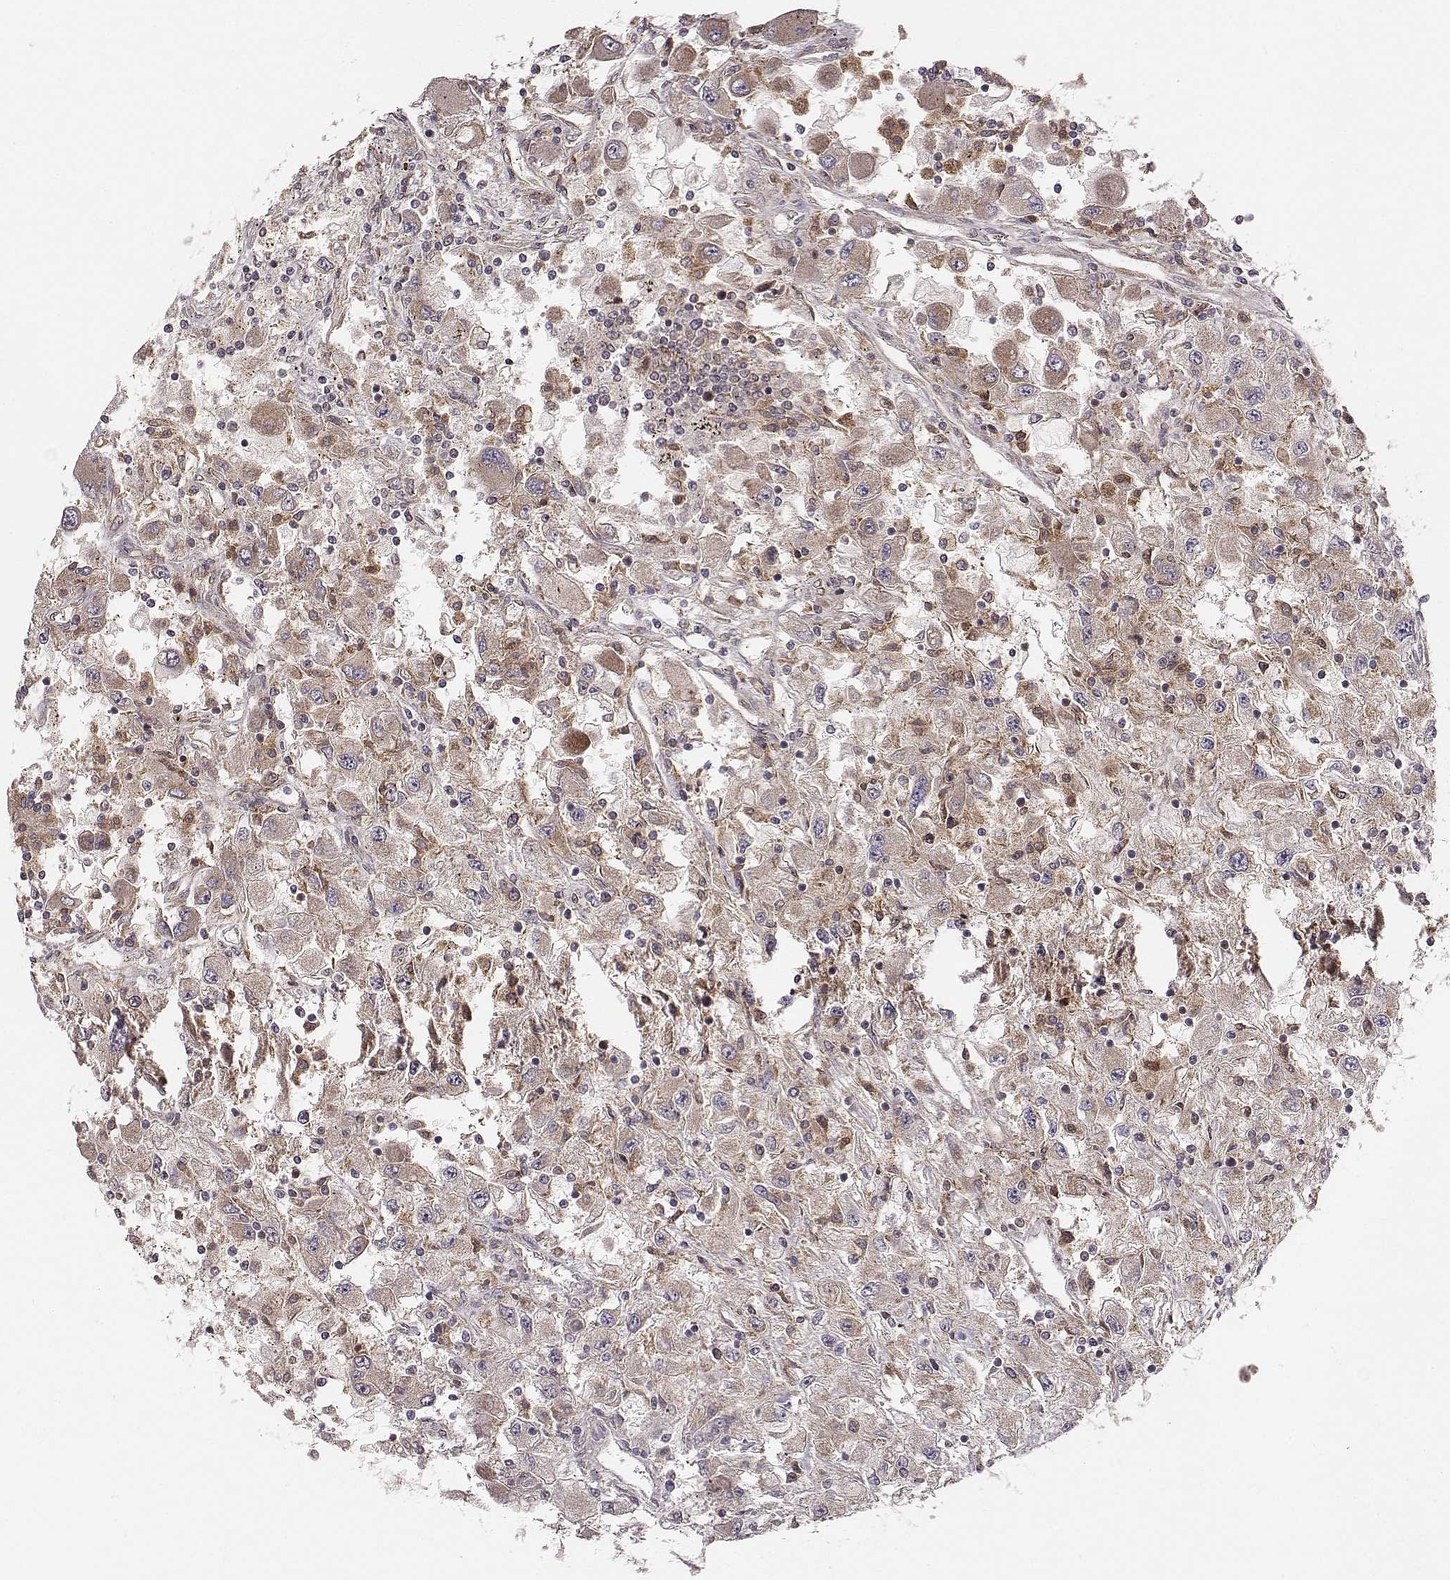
{"staining": {"intensity": "moderate", "quantity": ">75%", "location": "cytoplasmic/membranous"}, "tissue": "renal cancer", "cell_type": "Tumor cells", "image_type": "cancer", "snomed": [{"axis": "morphology", "description": "Adenocarcinoma, NOS"}, {"axis": "topography", "description": "Kidney"}], "caption": "Adenocarcinoma (renal) tissue displays moderate cytoplasmic/membranous positivity in about >75% of tumor cells", "gene": "VPS26A", "patient": {"sex": "female", "age": 67}}